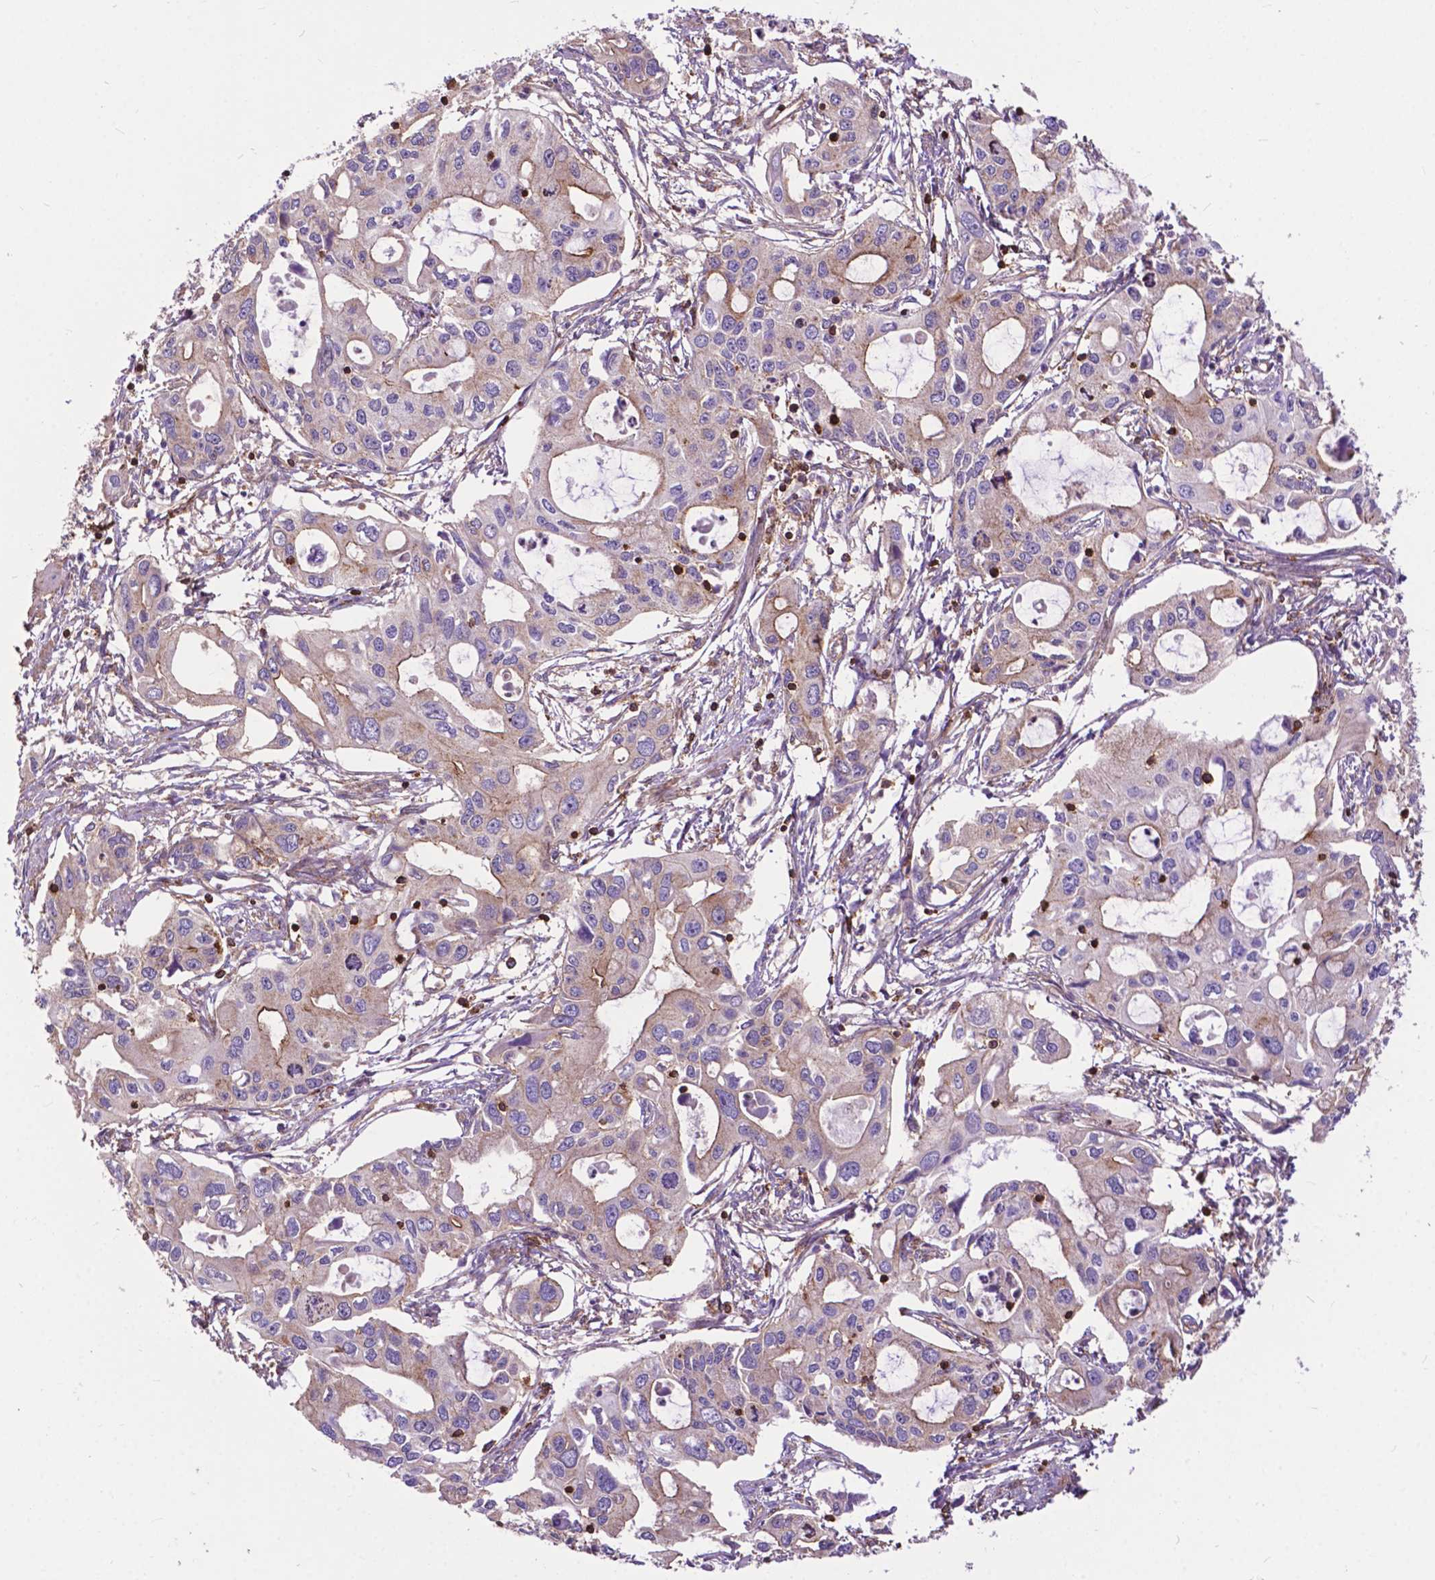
{"staining": {"intensity": "moderate", "quantity": "25%-75%", "location": "cytoplasmic/membranous"}, "tissue": "pancreatic cancer", "cell_type": "Tumor cells", "image_type": "cancer", "snomed": [{"axis": "morphology", "description": "Adenocarcinoma, NOS"}, {"axis": "topography", "description": "Pancreas"}], "caption": "Pancreatic adenocarcinoma stained with immunohistochemistry displays moderate cytoplasmic/membranous positivity in approximately 25%-75% of tumor cells. The protein of interest is stained brown, and the nuclei are stained in blue (DAB IHC with brightfield microscopy, high magnification).", "gene": "CHMP4A", "patient": {"sex": "male", "age": 60}}